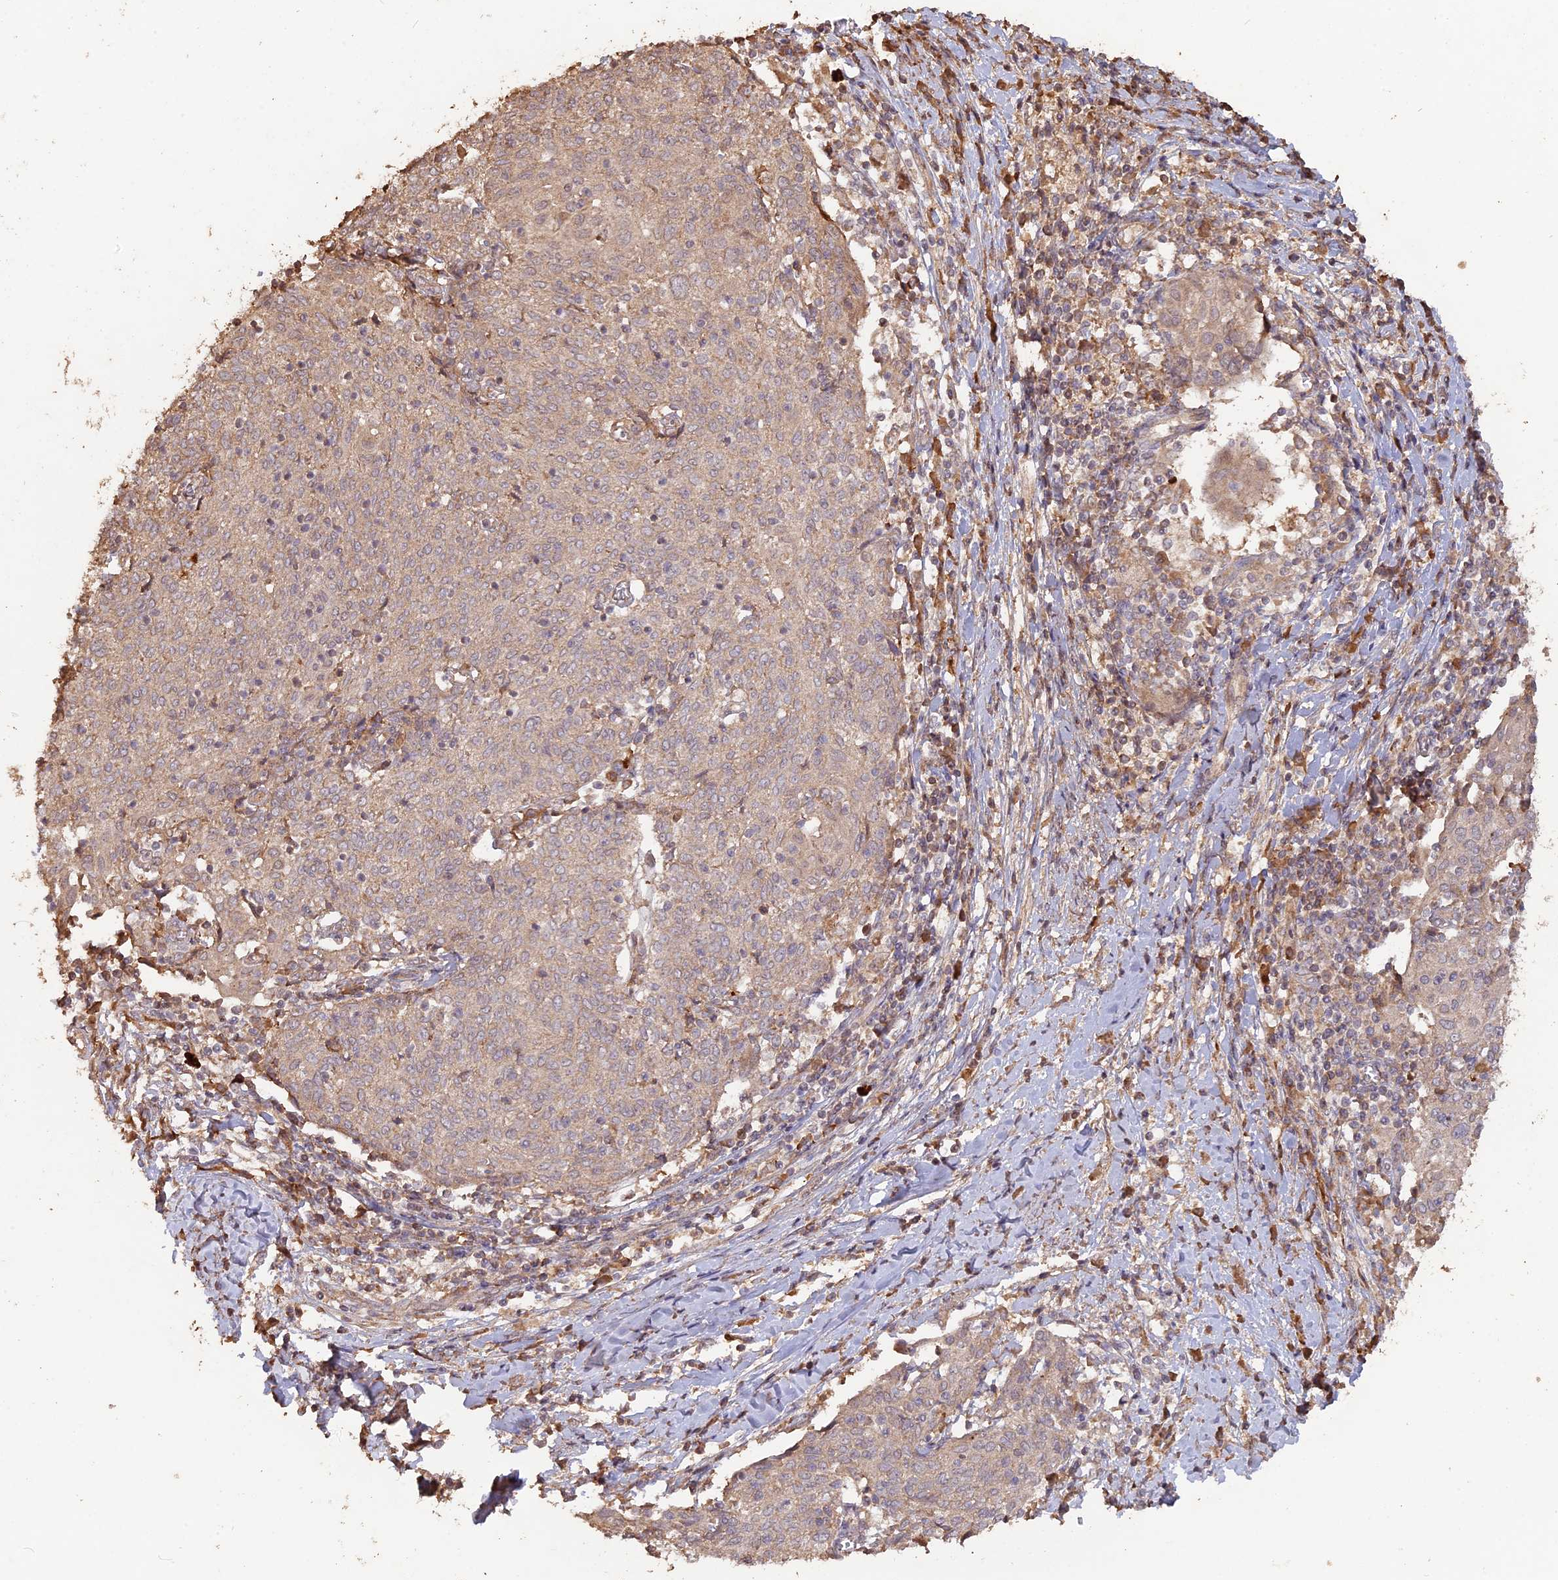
{"staining": {"intensity": "weak", "quantity": "25%-75%", "location": "cytoplasmic/membranous"}, "tissue": "cervical cancer", "cell_type": "Tumor cells", "image_type": "cancer", "snomed": [{"axis": "morphology", "description": "Squamous cell carcinoma, NOS"}, {"axis": "topography", "description": "Cervix"}], "caption": "An image showing weak cytoplasmic/membranous staining in approximately 25%-75% of tumor cells in cervical cancer (squamous cell carcinoma), as visualized by brown immunohistochemical staining.", "gene": "LAYN", "patient": {"sex": "female", "age": 52}}